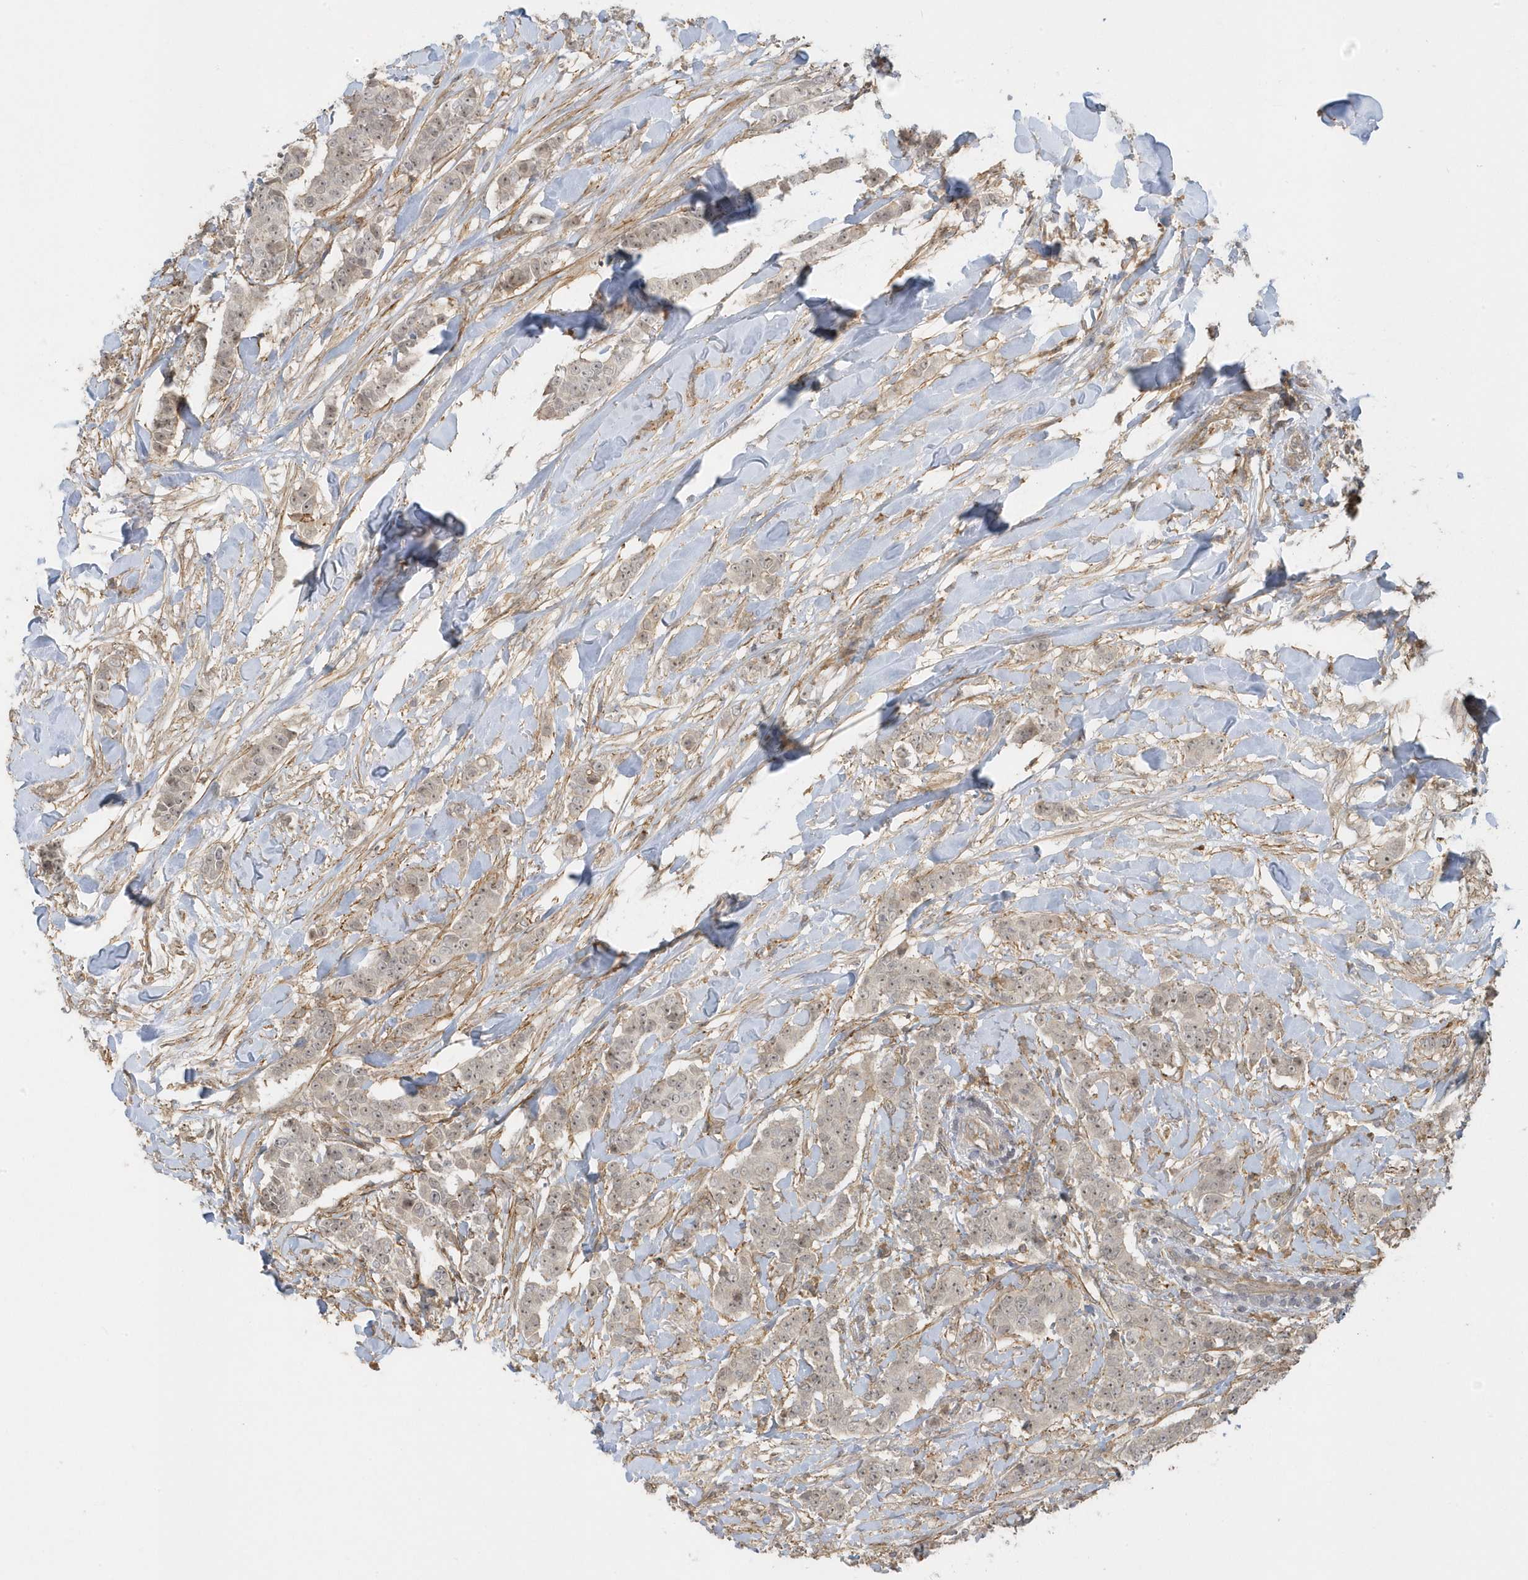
{"staining": {"intensity": "weak", "quantity": ">75%", "location": "cytoplasmic/membranous,nuclear"}, "tissue": "breast cancer", "cell_type": "Tumor cells", "image_type": "cancer", "snomed": [{"axis": "morphology", "description": "Duct carcinoma"}, {"axis": "topography", "description": "Breast"}], "caption": "The histopathology image demonstrates staining of breast cancer, revealing weak cytoplasmic/membranous and nuclear protein positivity (brown color) within tumor cells.", "gene": "ZBTB8A", "patient": {"sex": "female", "age": 40}}